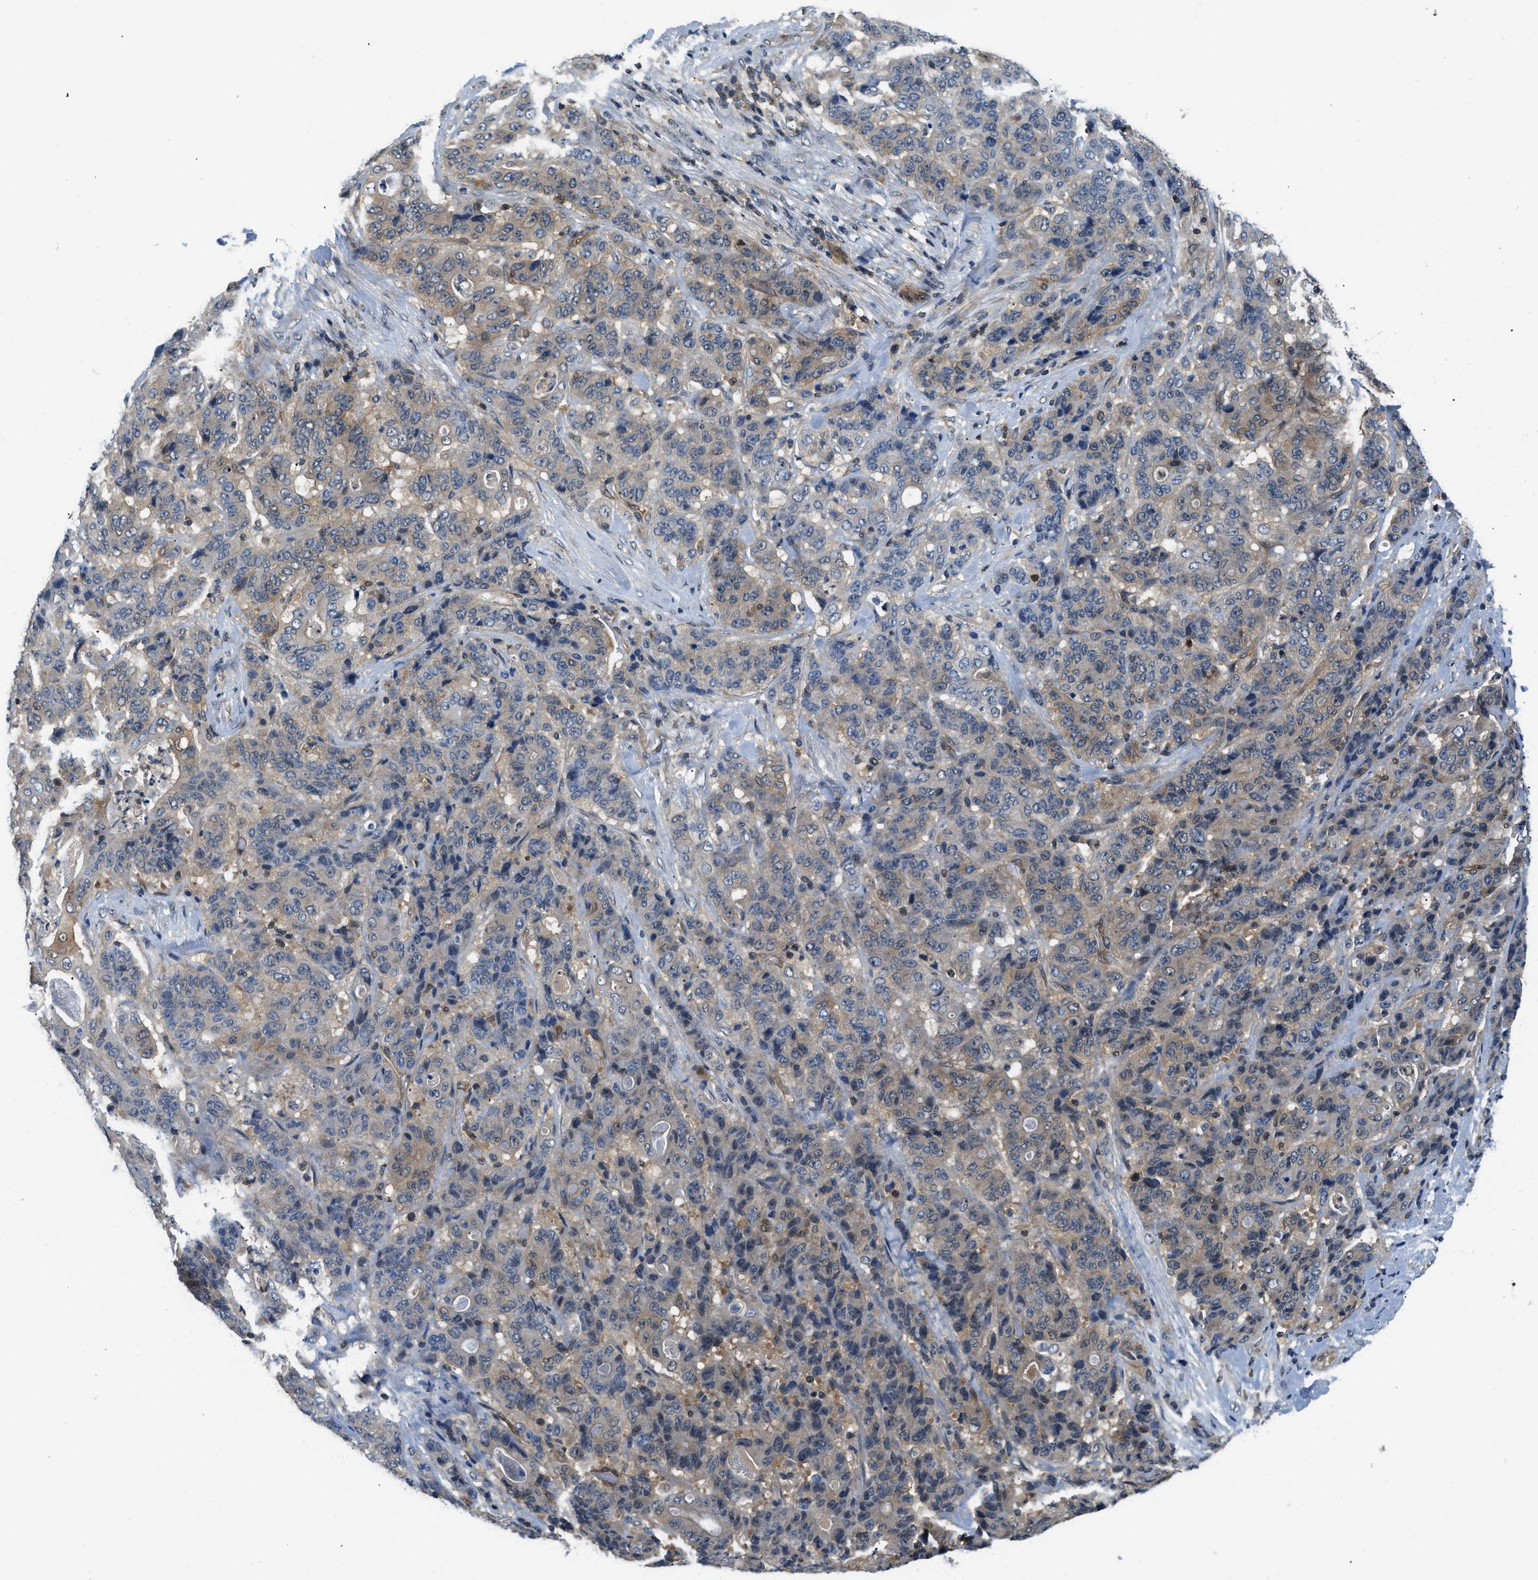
{"staining": {"intensity": "weak", "quantity": ">75%", "location": "cytoplasmic/membranous"}, "tissue": "stomach cancer", "cell_type": "Tumor cells", "image_type": "cancer", "snomed": [{"axis": "morphology", "description": "Adenocarcinoma, NOS"}, {"axis": "topography", "description": "Stomach"}], "caption": "The immunohistochemical stain shows weak cytoplasmic/membranous positivity in tumor cells of stomach cancer tissue. (DAB (3,3'-diaminobenzidine) = brown stain, brightfield microscopy at high magnification).", "gene": "EIF4EBP2", "patient": {"sex": "female", "age": 73}}